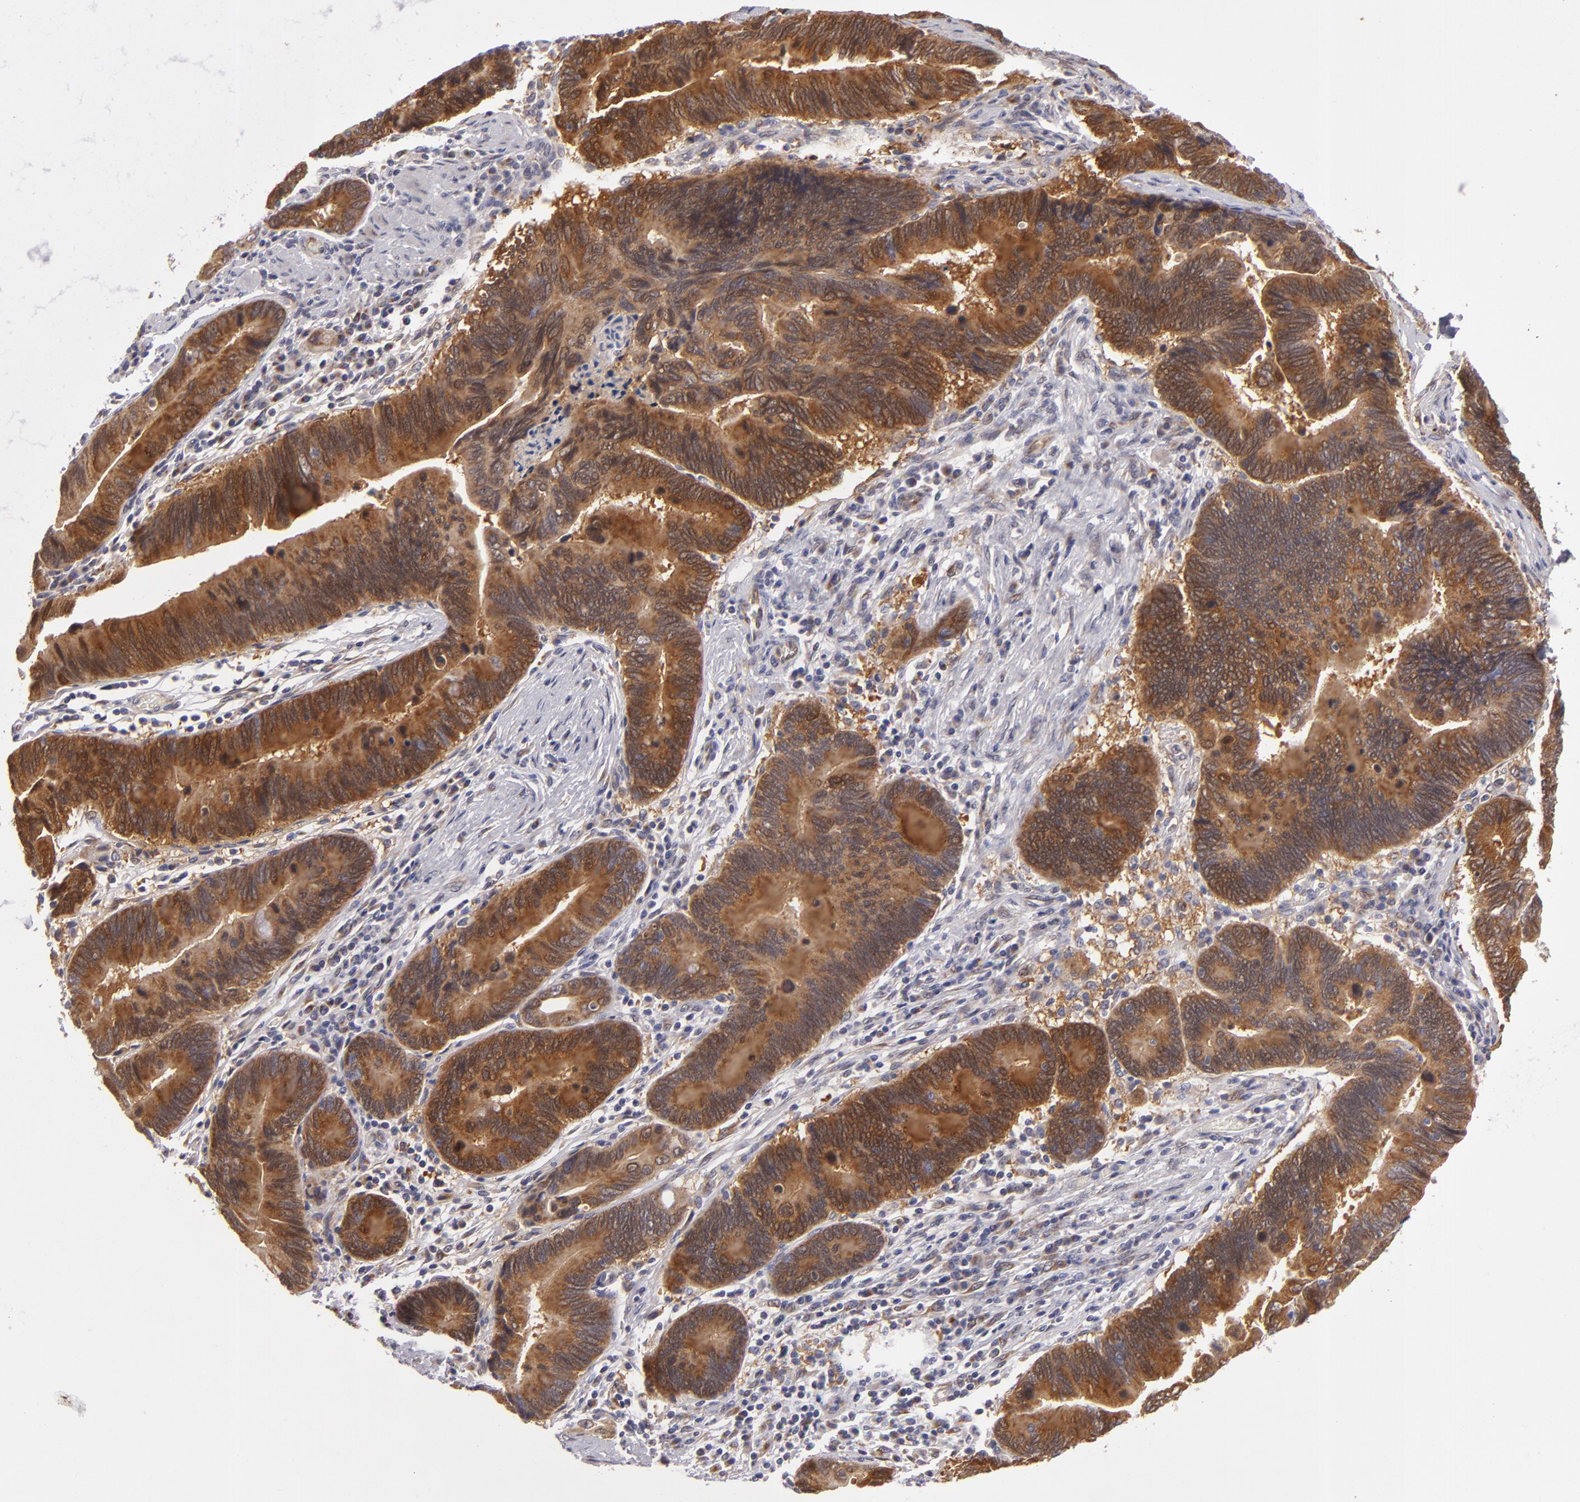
{"staining": {"intensity": "strong", "quantity": ">75%", "location": "cytoplasmic/membranous"}, "tissue": "pancreatic cancer", "cell_type": "Tumor cells", "image_type": "cancer", "snomed": [{"axis": "morphology", "description": "Adenocarcinoma, NOS"}, {"axis": "topography", "description": "Pancreas"}], "caption": "This photomicrograph reveals immunohistochemistry (IHC) staining of human pancreatic adenocarcinoma, with high strong cytoplasmic/membranous positivity in approximately >75% of tumor cells.", "gene": "SH2D4A", "patient": {"sex": "female", "age": 70}}